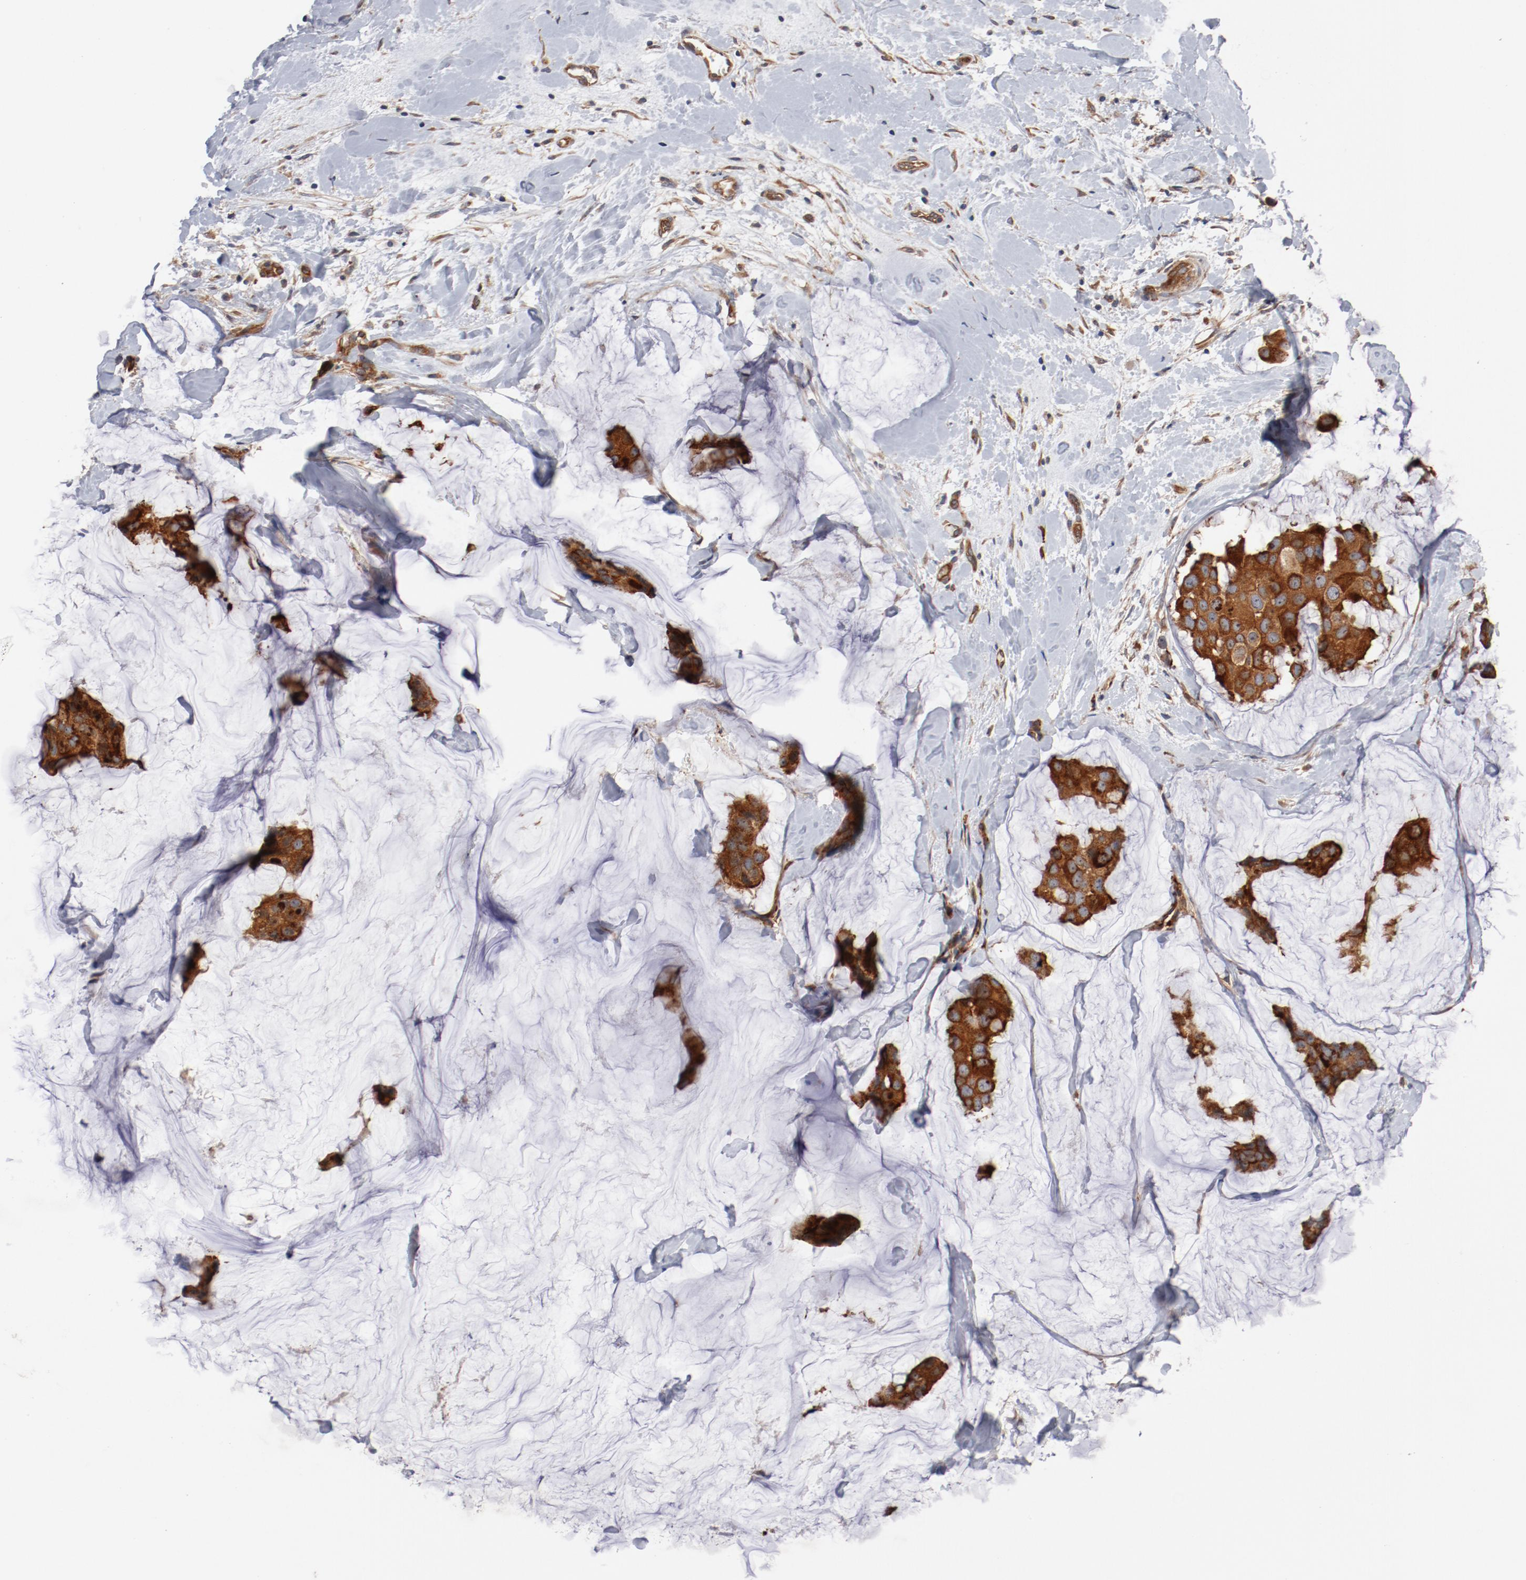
{"staining": {"intensity": "strong", "quantity": ">75%", "location": "cytoplasmic/membranous"}, "tissue": "breast cancer", "cell_type": "Tumor cells", "image_type": "cancer", "snomed": [{"axis": "morphology", "description": "Normal tissue, NOS"}, {"axis": "morphology", "description": "Duct carcinoma"}, {"axis": "topography", "description": "Breast"}], "caption": "Immunohistochemical staining of human breast invasive ductal carcinoma exhibits high levels of strong cytoplasmic/membranous protein staining in about >75% of tumor cells.", "gene": "PITPNM2", "patient": {"sex": "female", "age": 50}}